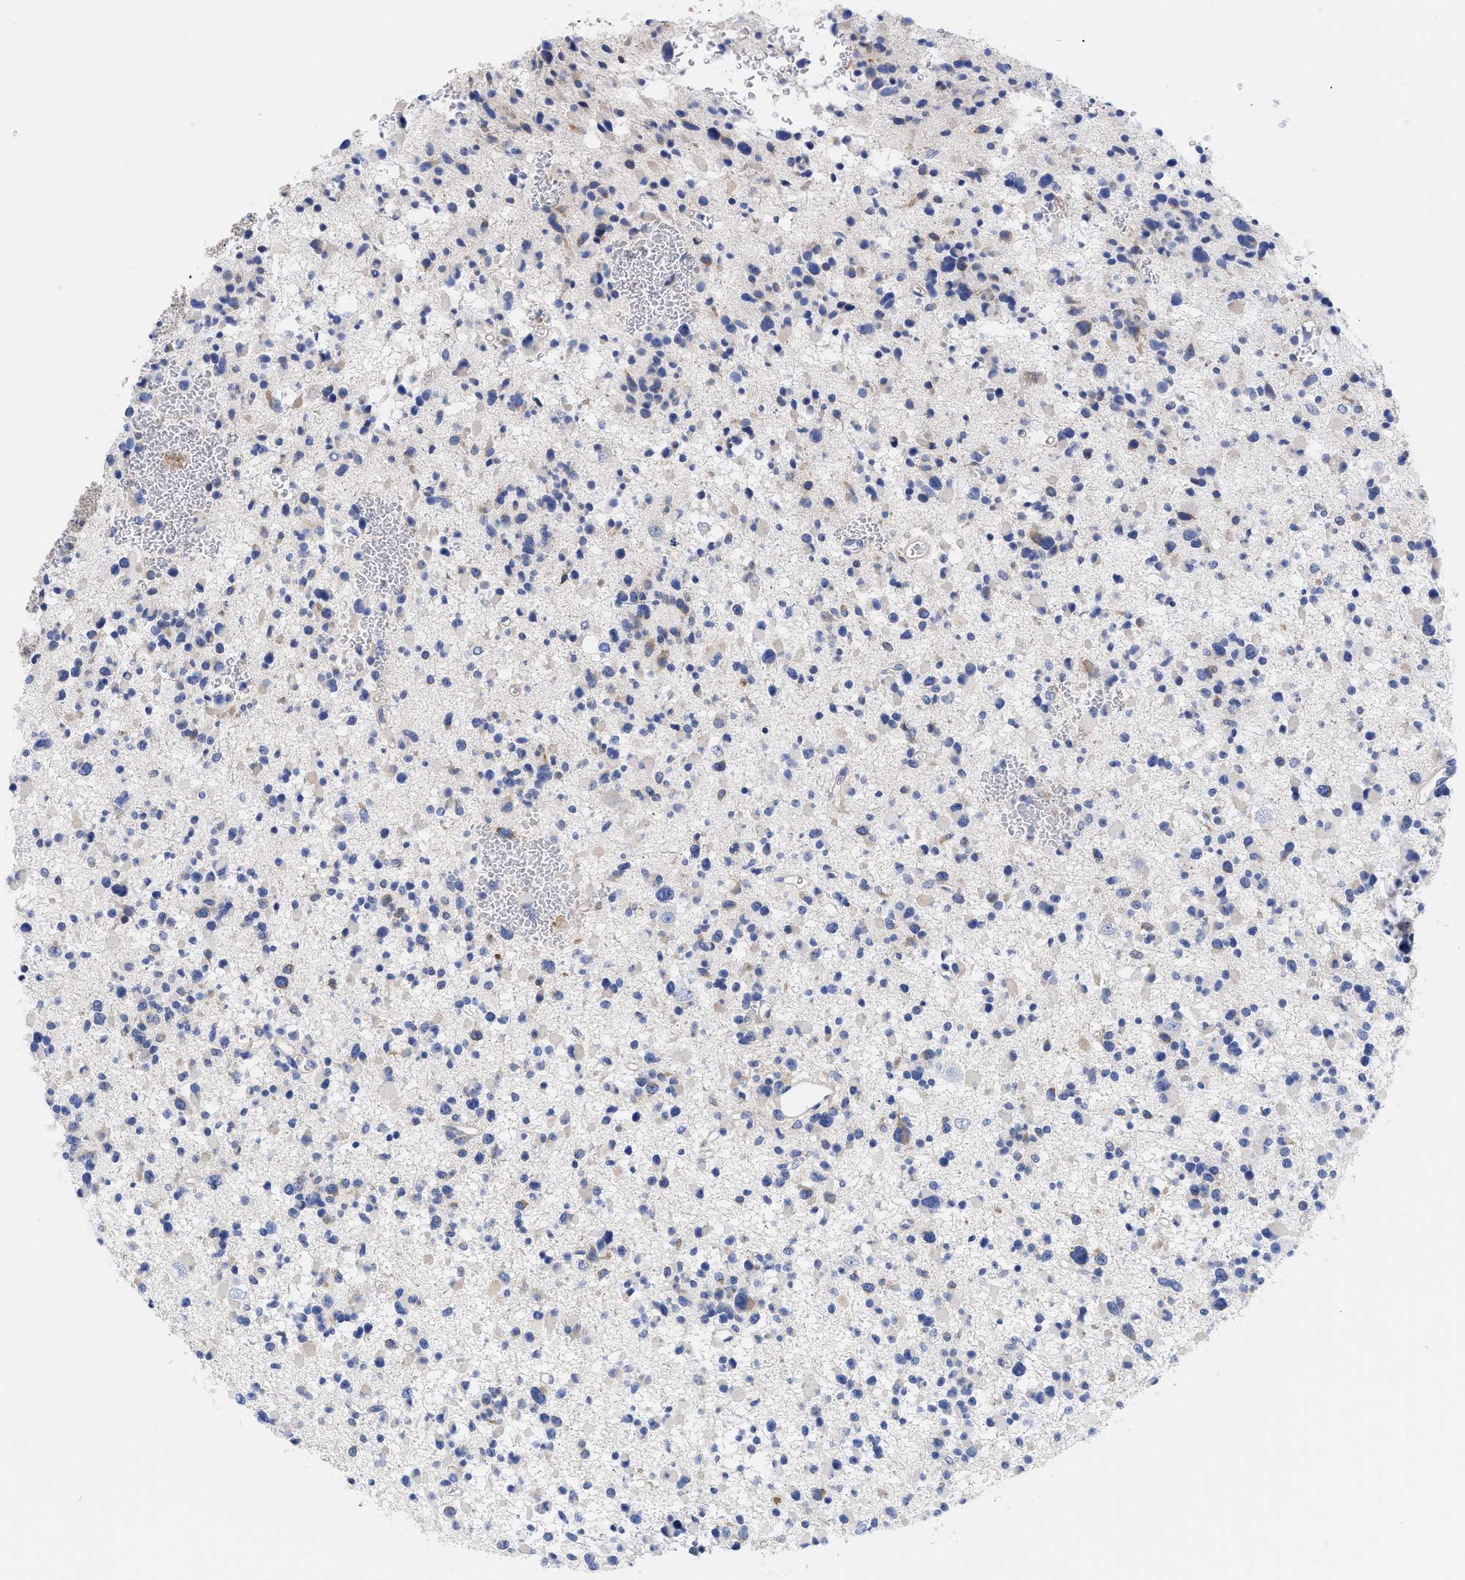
{"staining": {"intensity": "moderate", "quantity": "<25%", "location": "cytoplasmic/membranous"}, "tissue": "glioma", "cell_type": "Tumor cells", "image_type": "cancer", "snomed": [{"axis": "morphology", "description": "Glioma, malignant, Low grade"}, {"axis": "topography", "description": "Brain"}], "caption": "Tumor cells reveal low levels of moderate cytoplasmic/membranous positivity in about <25% of cells in human low-grade glioma (malignant).", "gene": "RBKS", "patient": {"sex": "female", "age": 22}}